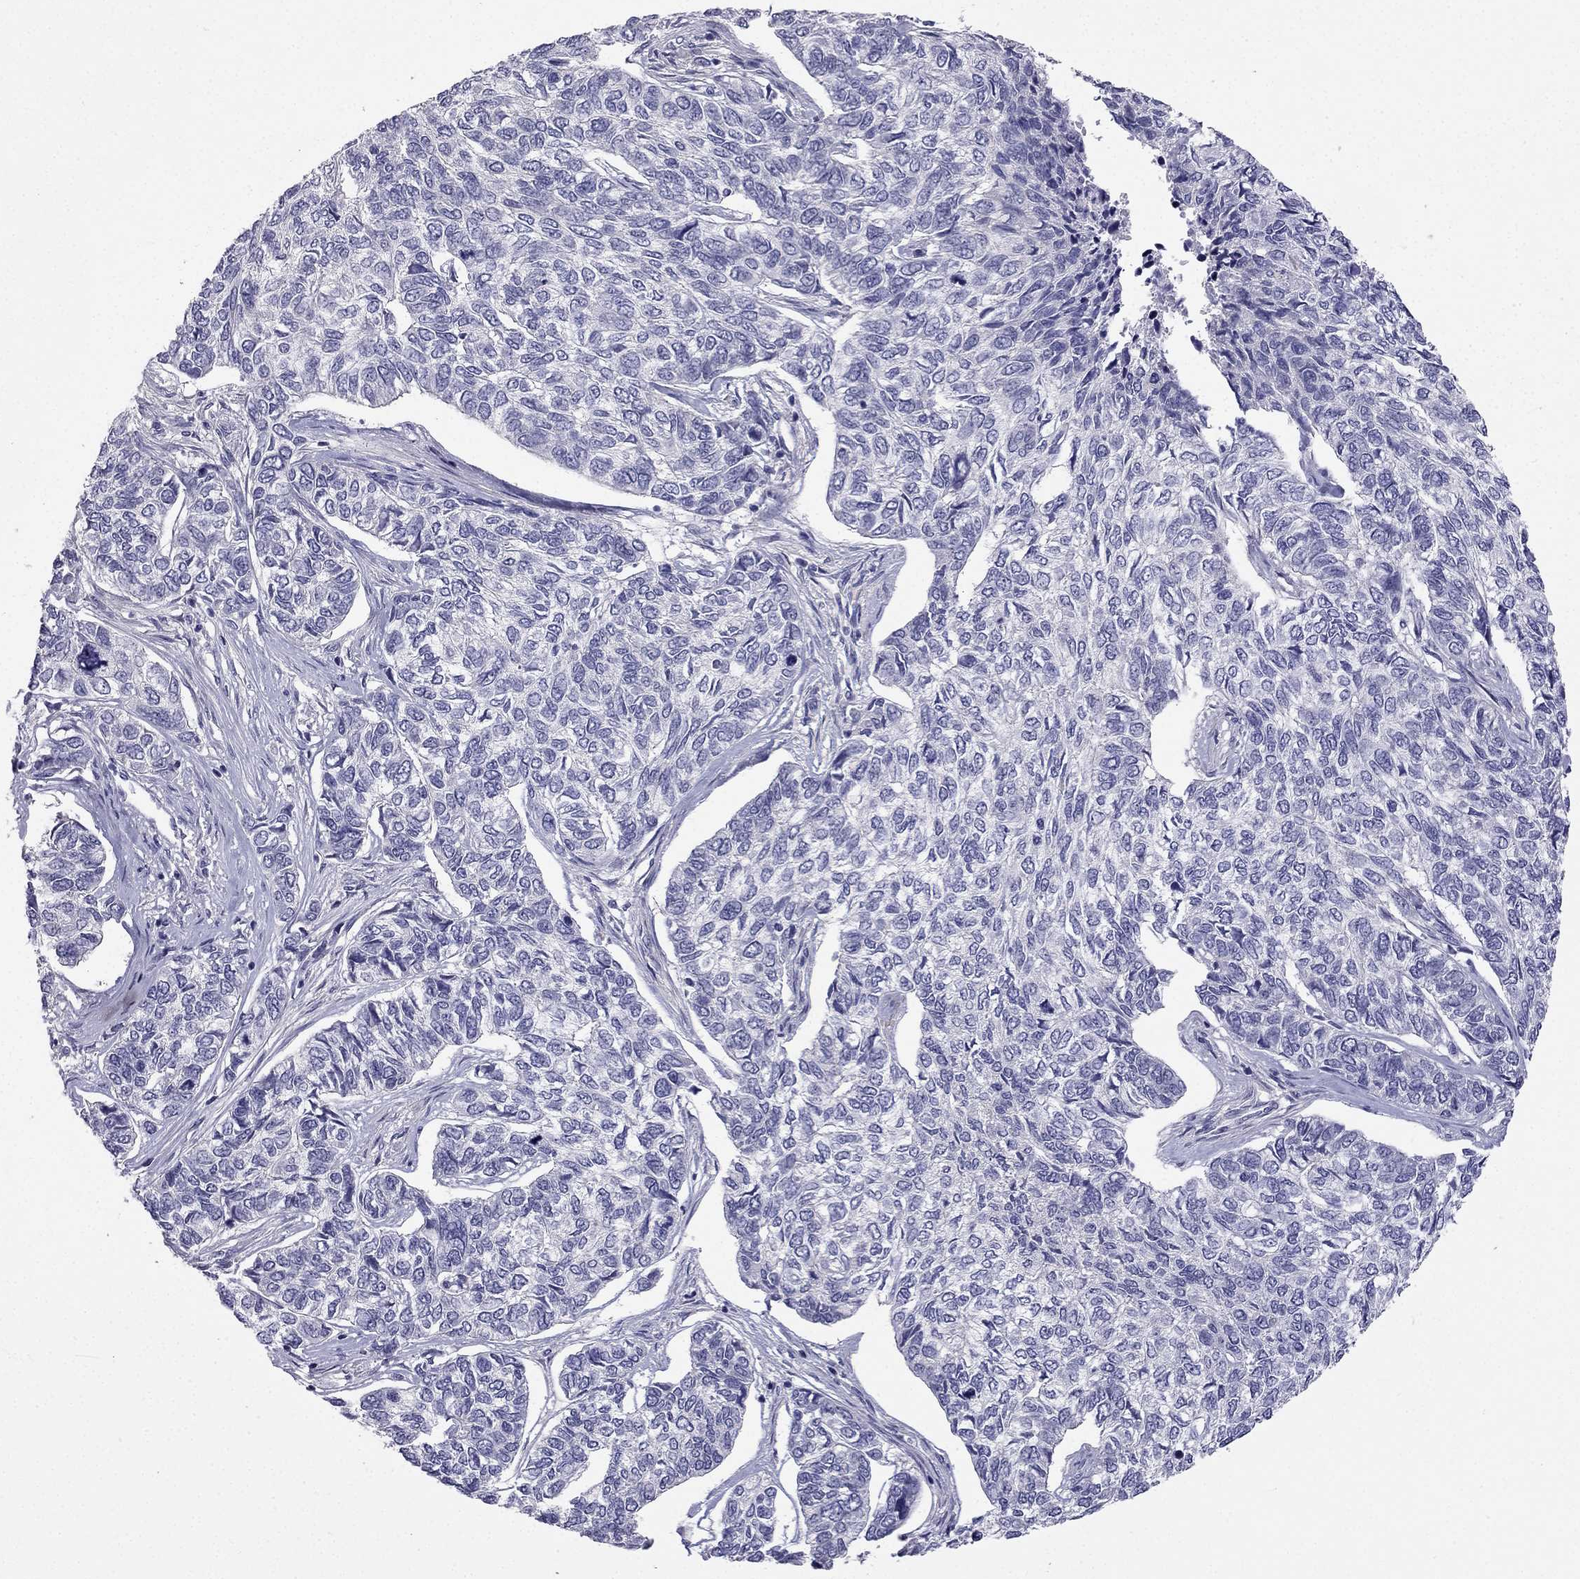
{"staining": {"intensity": "negative", "quantity": "none", "location": "none"}, "tissue": "skin cancer", "cell_type": "Tumor cells", "image_type": "cancer", "snomed": [{"axis": "morphology", "description": "Basal cell carcinoma"}, {"axis": "topography", "description": "Skin"}], "caption": "Human skin cancer (basal cell carcinoma) stained for a protein using immunohistochemistry (IHC) displays no expression in tumor cells.", "gene": "C16orf89", "patient": {"sex": "female", "age": 65}}